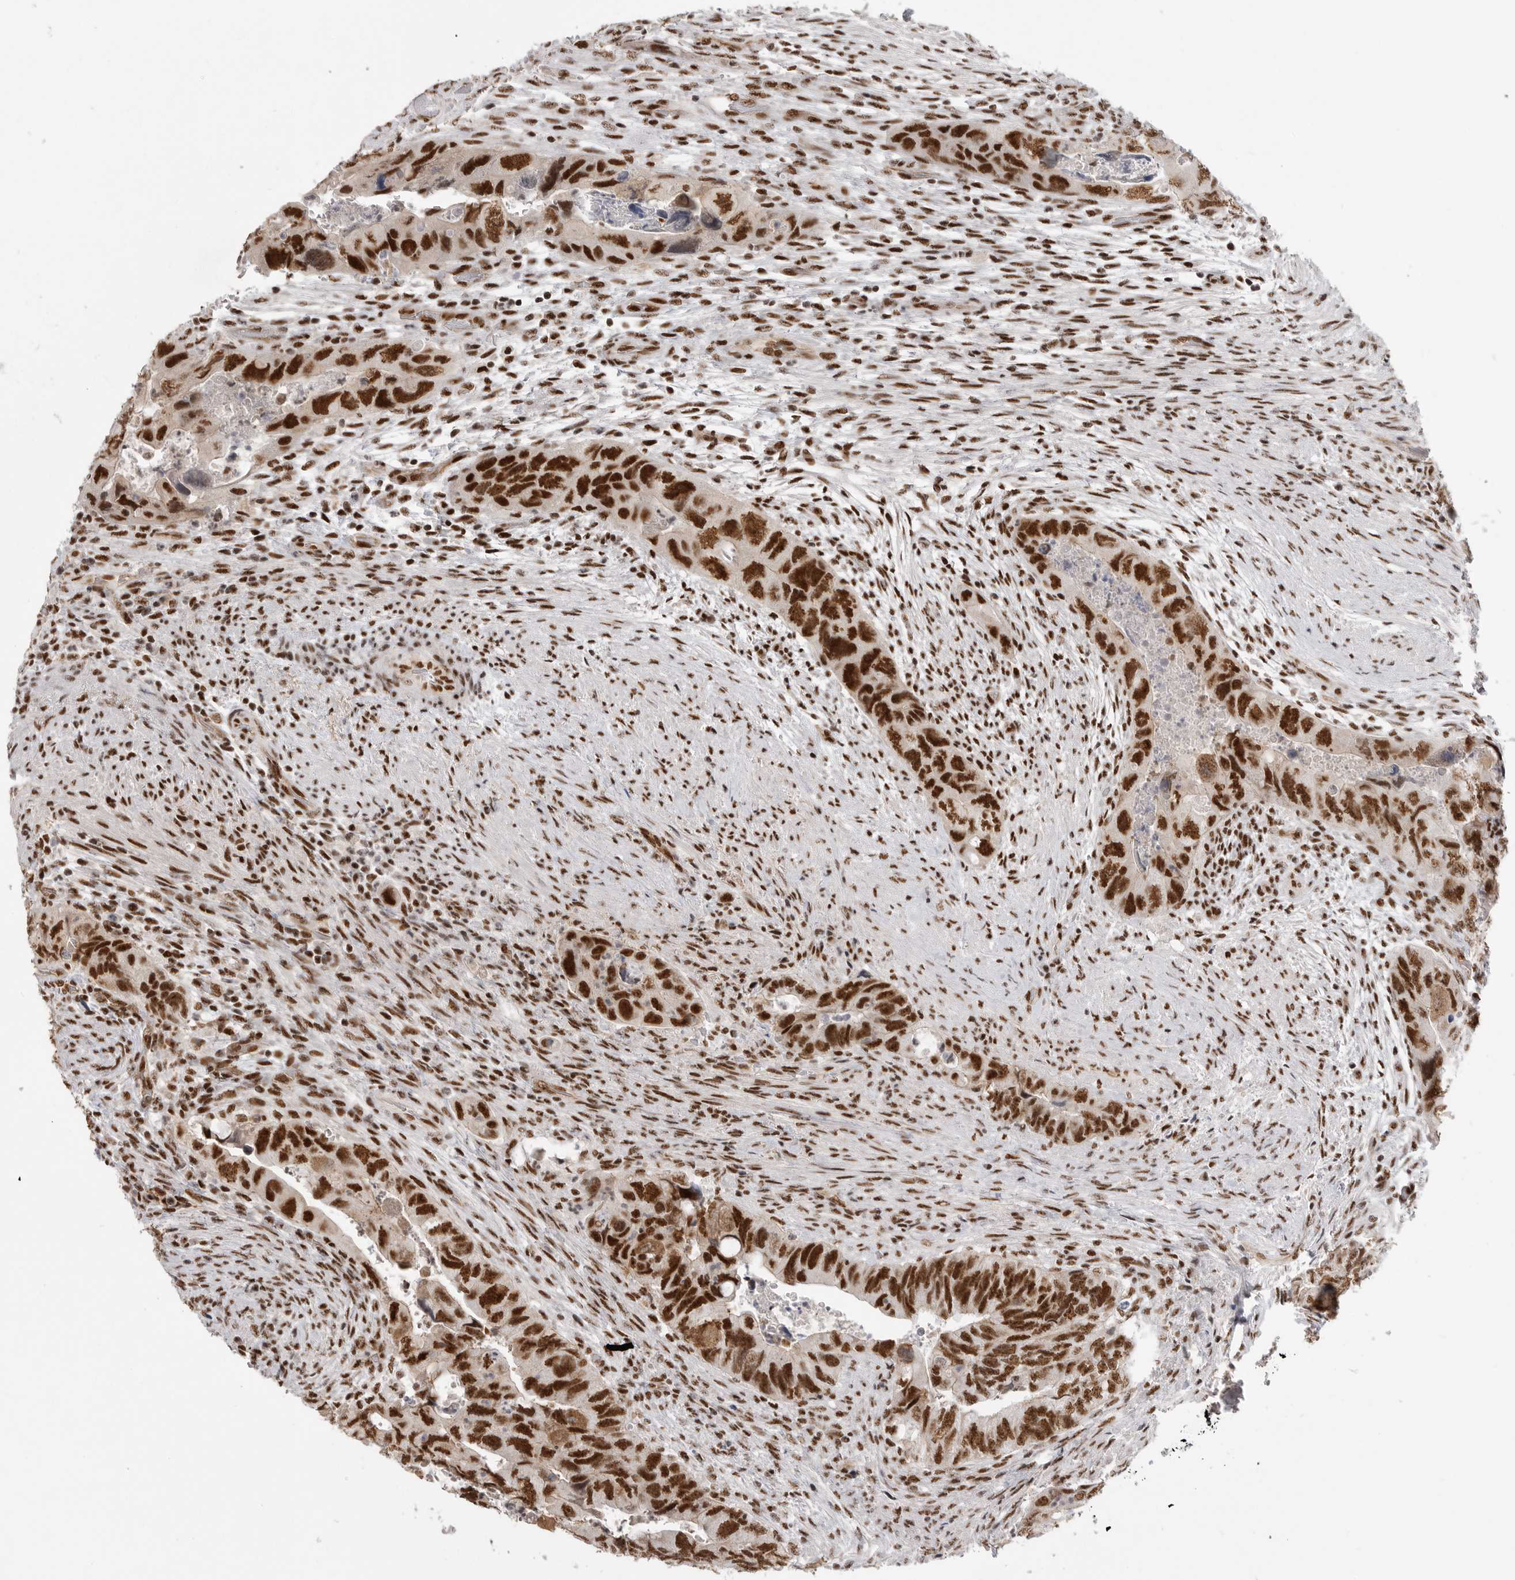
{"staining": {"intensity": "strong", "quantity": ">75%", "location": "nuclear"}, "tissue": "colorectal cancer", "cell_type": "Tumor cells", "image_type": "cancer", "snomed": [{"axis": "morphology", "description": "Adenocarcinoma, NOS"}, {"axis": "topography", "description": "Rectum"}], "caption": "Brown immunohistochemical staining in human colorectal cancer demonstrates strong nuclear positivity in about >75% of tumor cells. The staining was performed using DAB (3,3'-diaminobenzidine), with brown indicating positive protein expression. Nuclei are stained blue with hematoxylin.", "gene": "PPP1R8", "patient": {"sex": "male", "age": 63}}